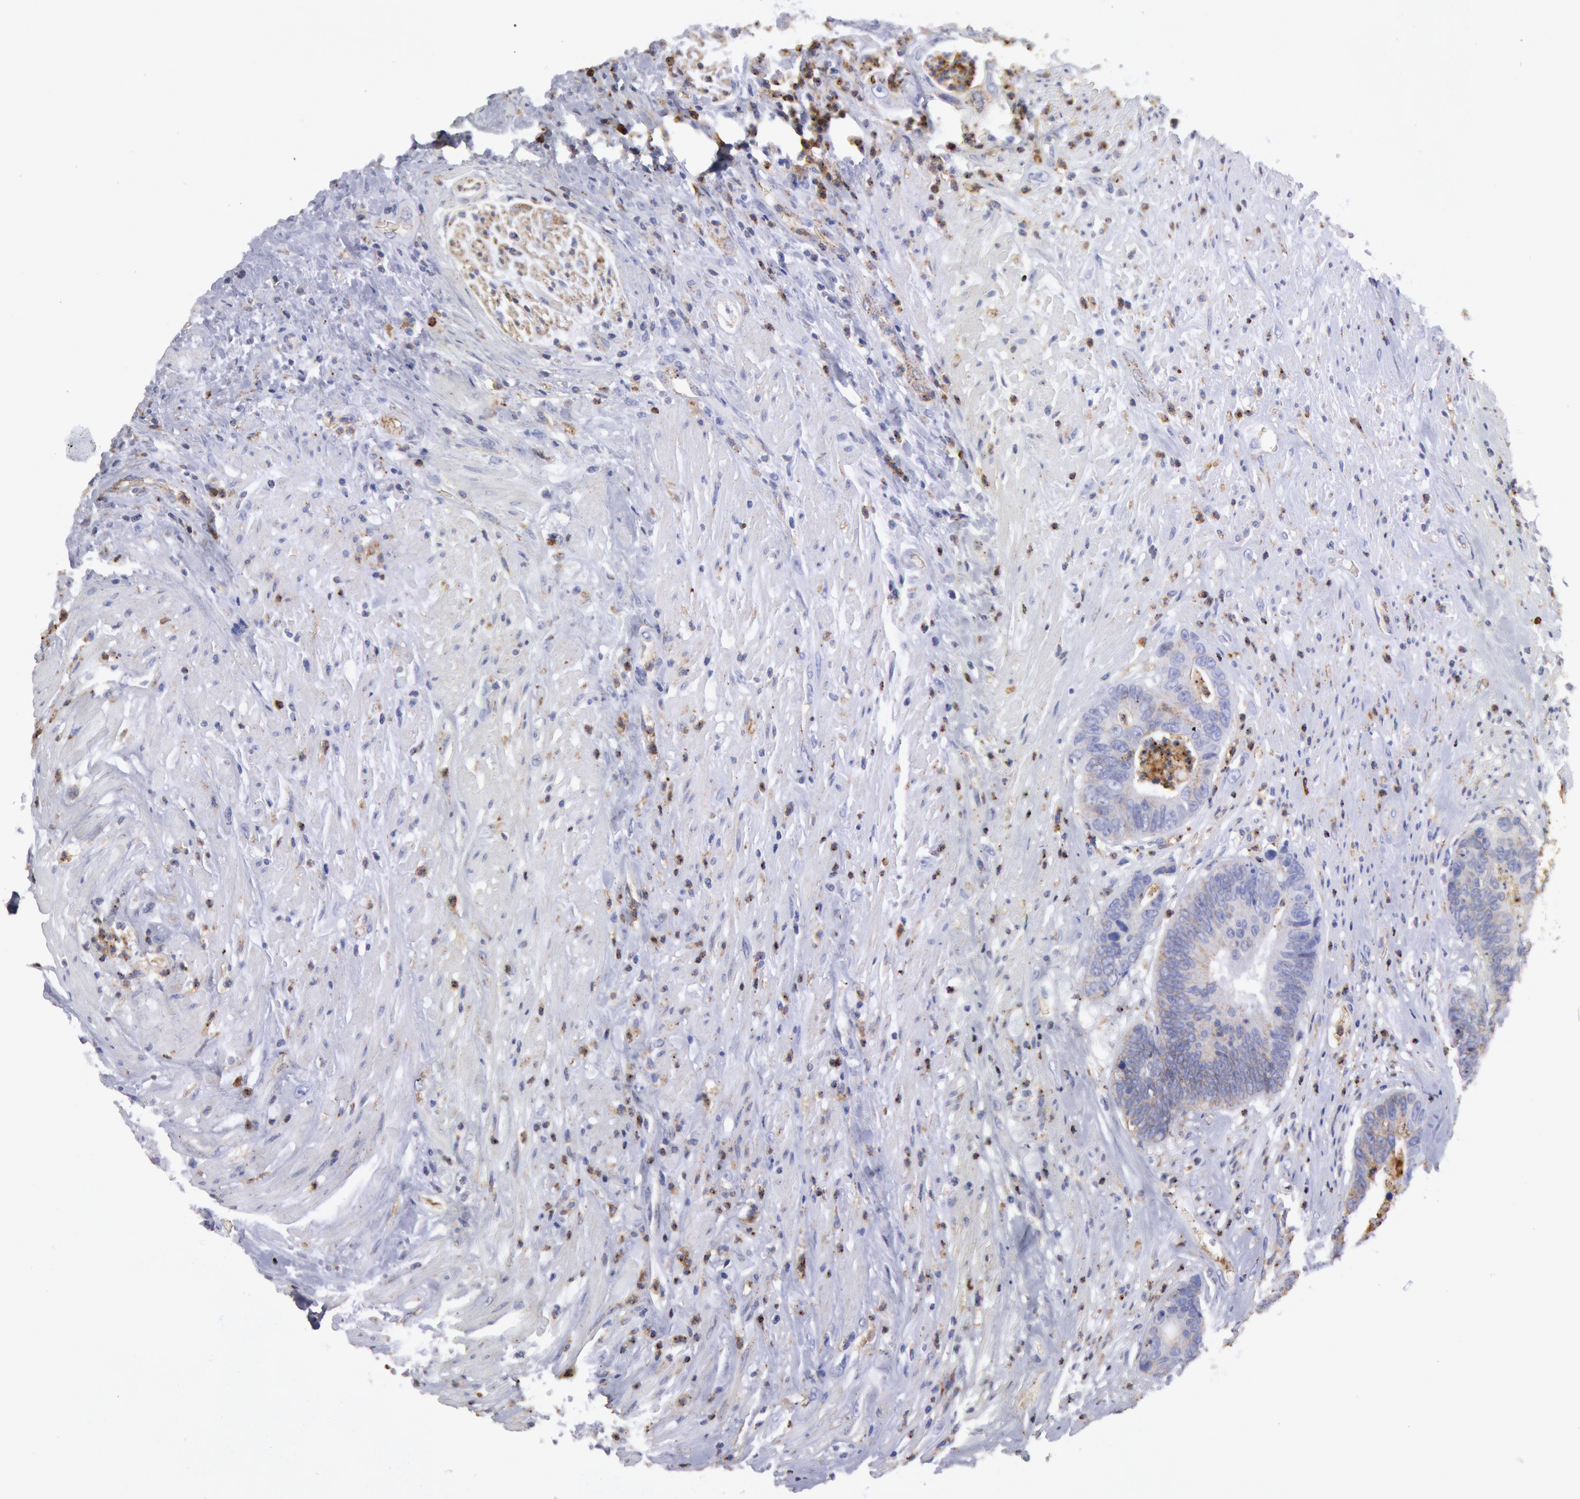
{"staining": {"intensity": "negative", "quantity": "none", "location": "none"}, "tissue": "colorectal cancer", "cell_type": "Tumor cells", "image_type": "cancer", "snomed": [{"axis": "morphology", "description": "Adenocarcinoma, NOS"}, {"axis": "topography", "description": "Rectum"}], "caption": "A high-resolution image shows immunohistochemistry (IHC) staining of colorectal cancer (adenocarcinoma), which exhibits no significant positivity in tumor cells.", "gene": "FLOT1", "patient": {"sex": "female", "age": 65}}